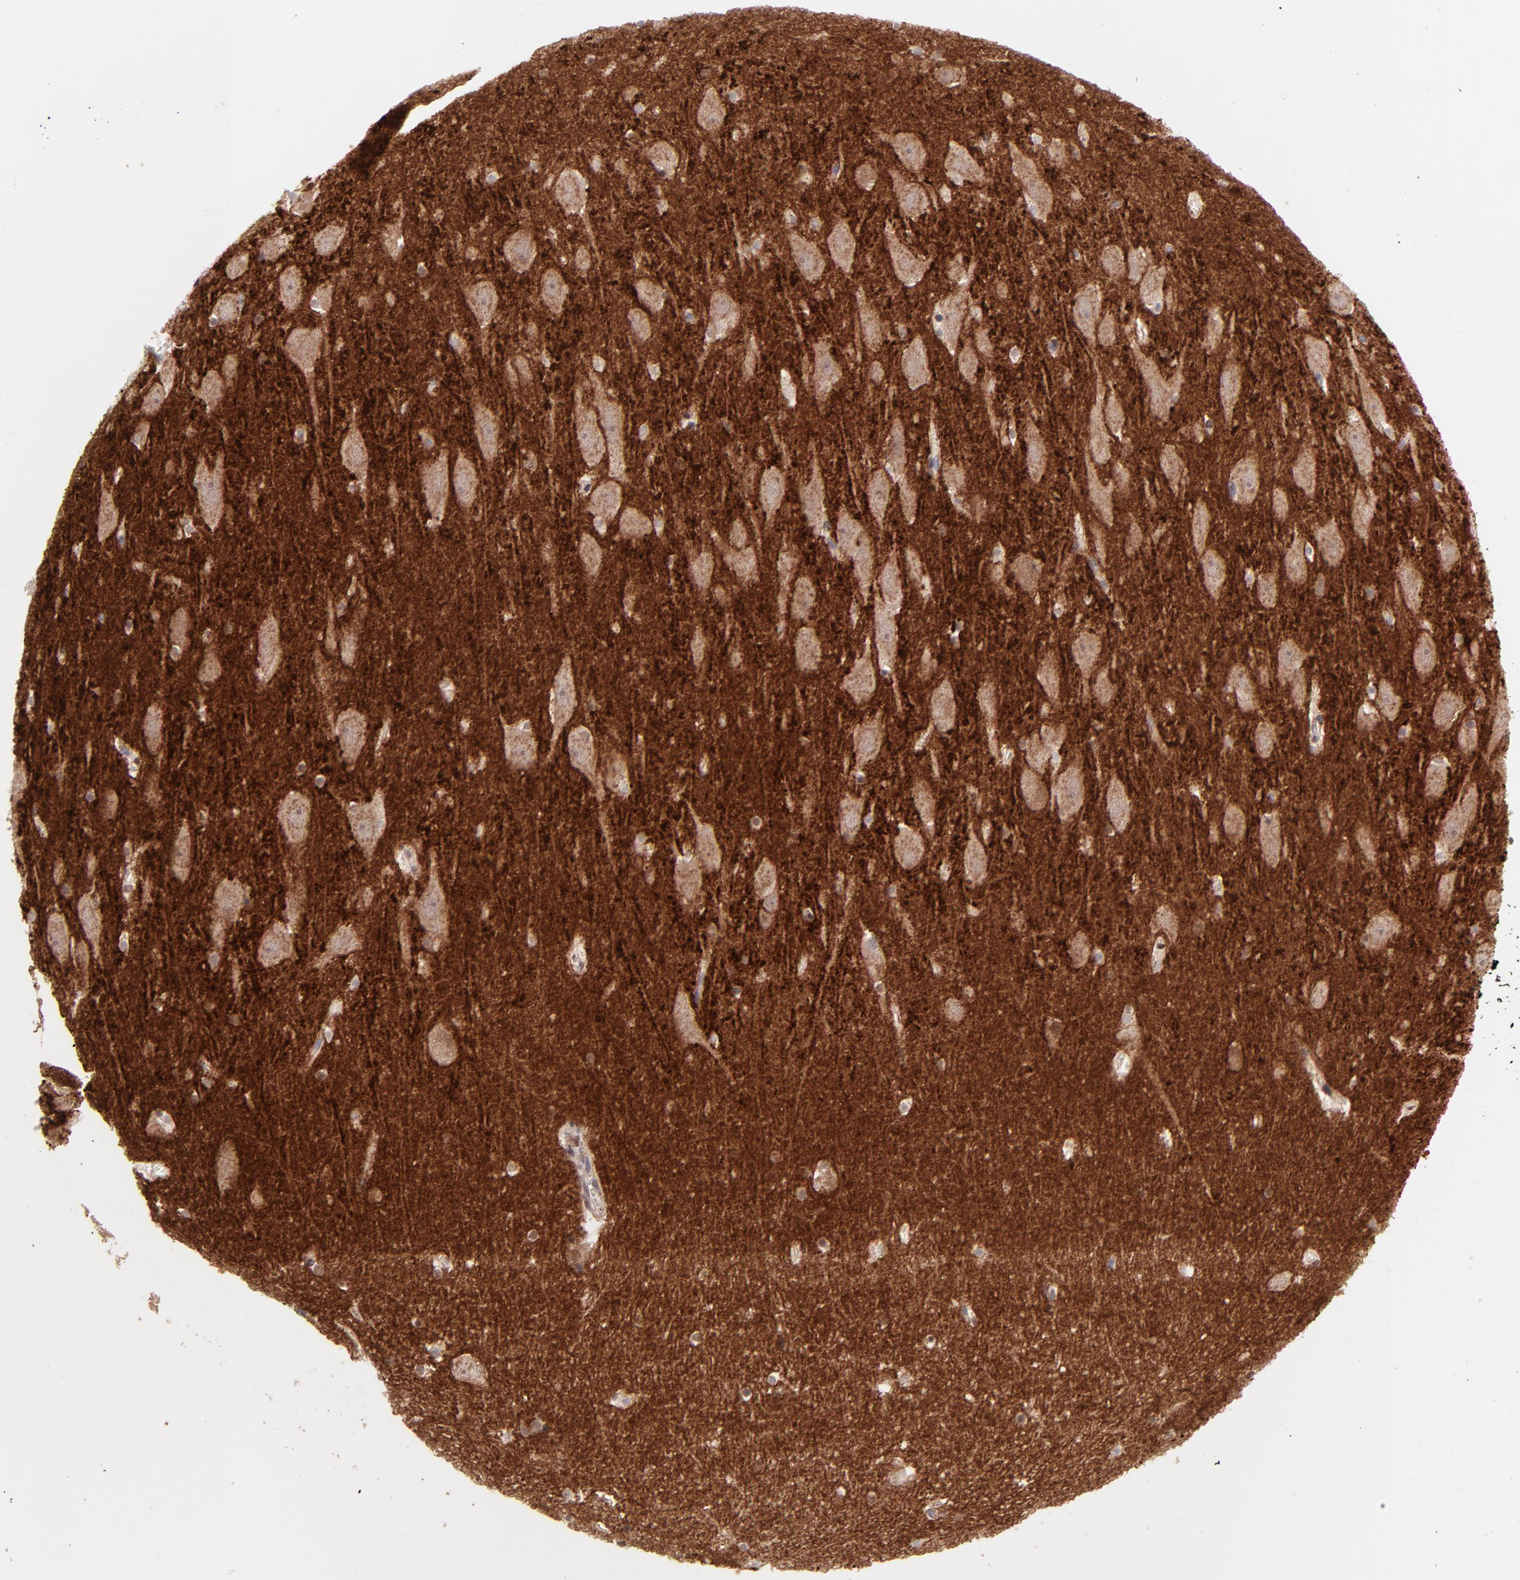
{"staining": {"intensity": "negative", "quantity": "none", "location": "none"}, "tissue": "hippocampus", "cell_type": "Glial cells", "image_type": "normal", "snomed": [{"axis": "morphology", "description": "Normal tissue, NOS"}, {"axis": "topography", "description": "Hippocampus"}], "caption": "DAB immunohistochemical staining of normal human hippocampus demonstrates no significant staining in glial cells.", "gene": "MED12", "patient": {"sex": "male", "age": 45}}